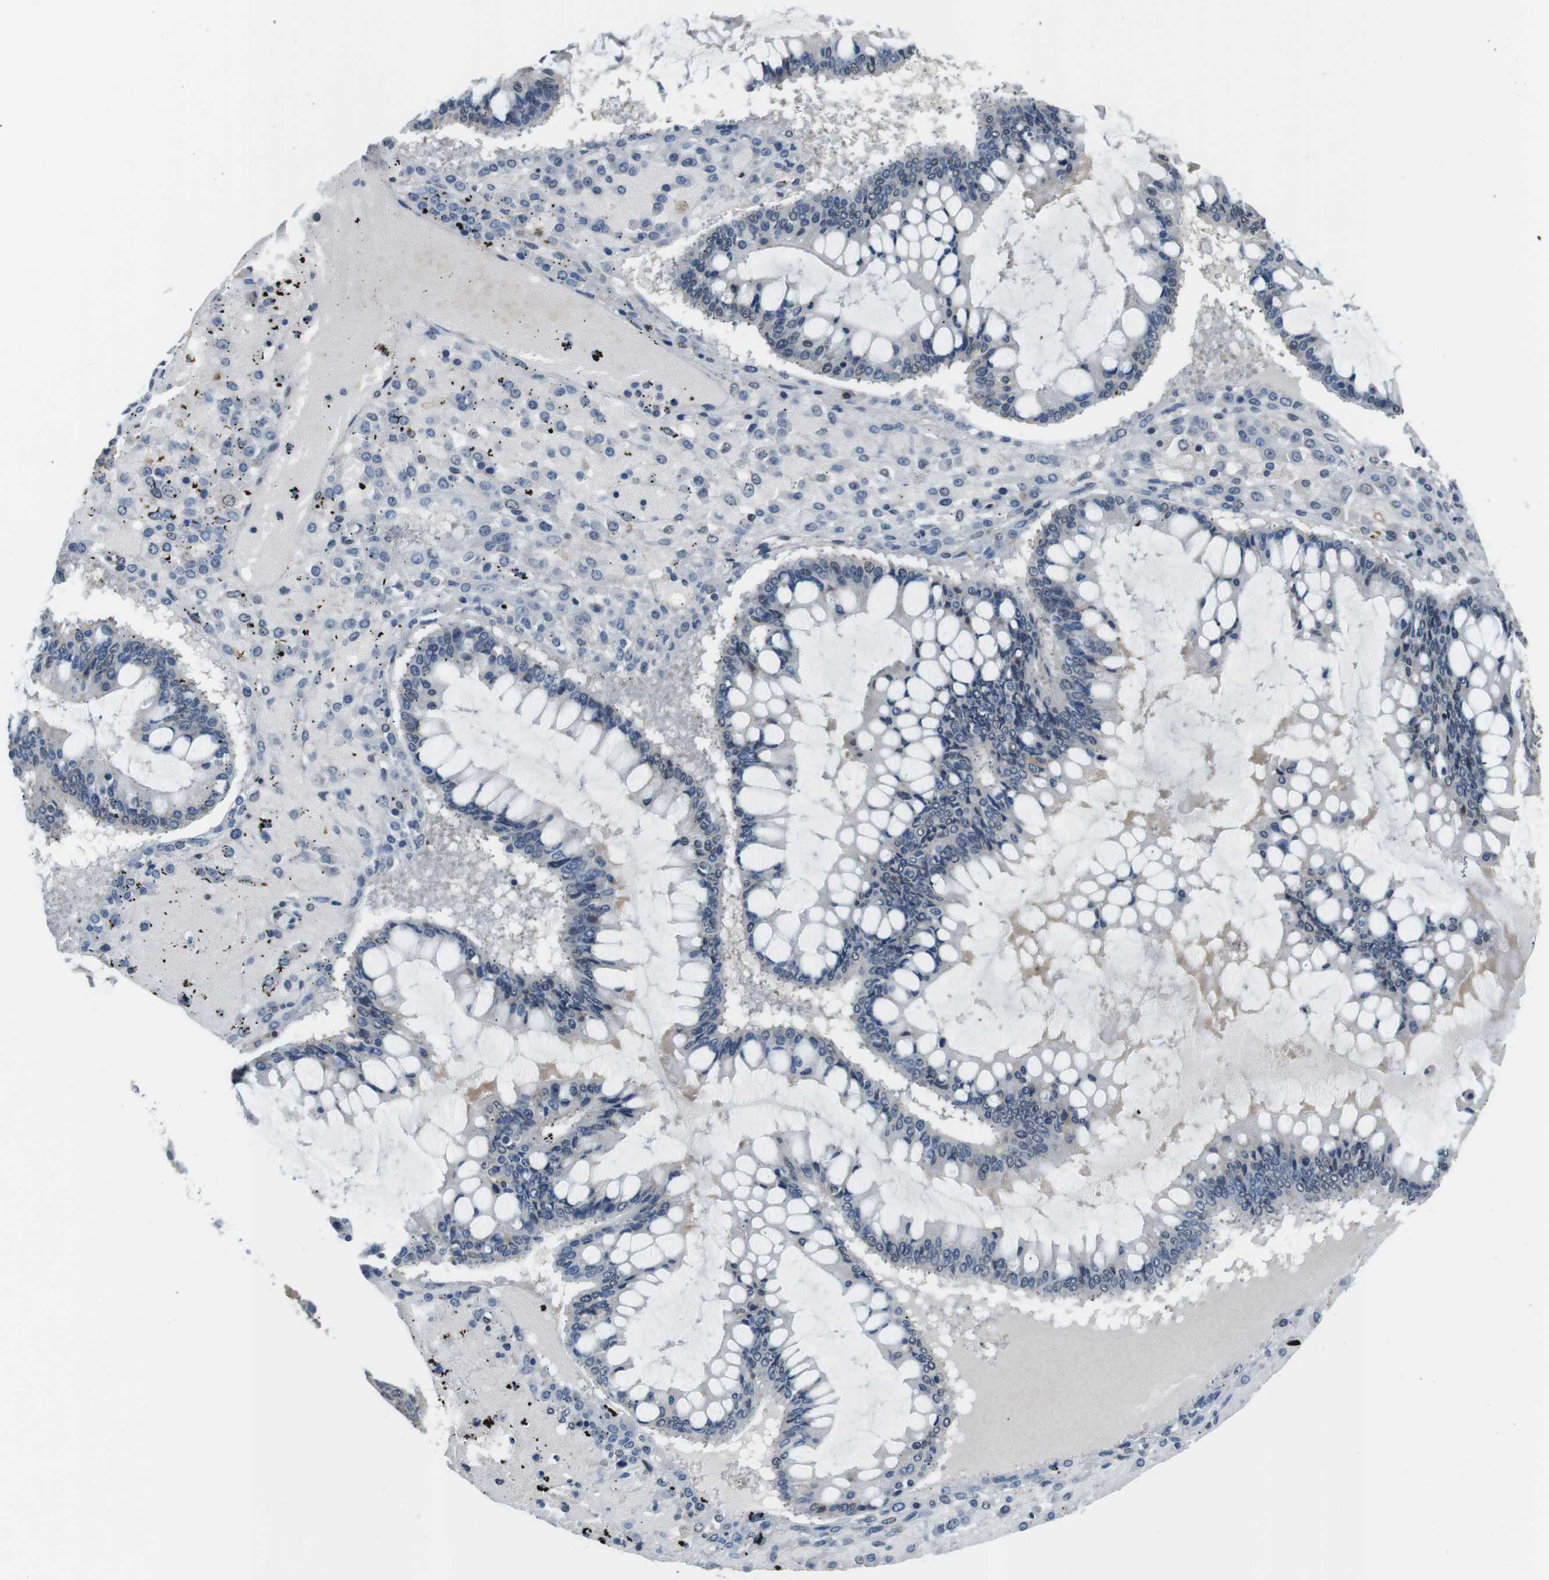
{"staining": {"intensity": "negative", "quantity": "none", "location": "none"}, "tissue": "ovarian cancer", "cell_type": "Tumor cells", "image_type": "cancer", "snomed": [{"axis": "morphology", "description": "Cystadenocarcinoma, mucinous, NOS"}, {"axis": "topography", "description": "Ovary"}], "caption": "Tumor cells are negative for protein expression in human ovarian cancer. (DAB immunohistochemistry with hematoxylin counter stain).", "gene": "CD163L1", "patient": {"sex": "female", "age": 73}}